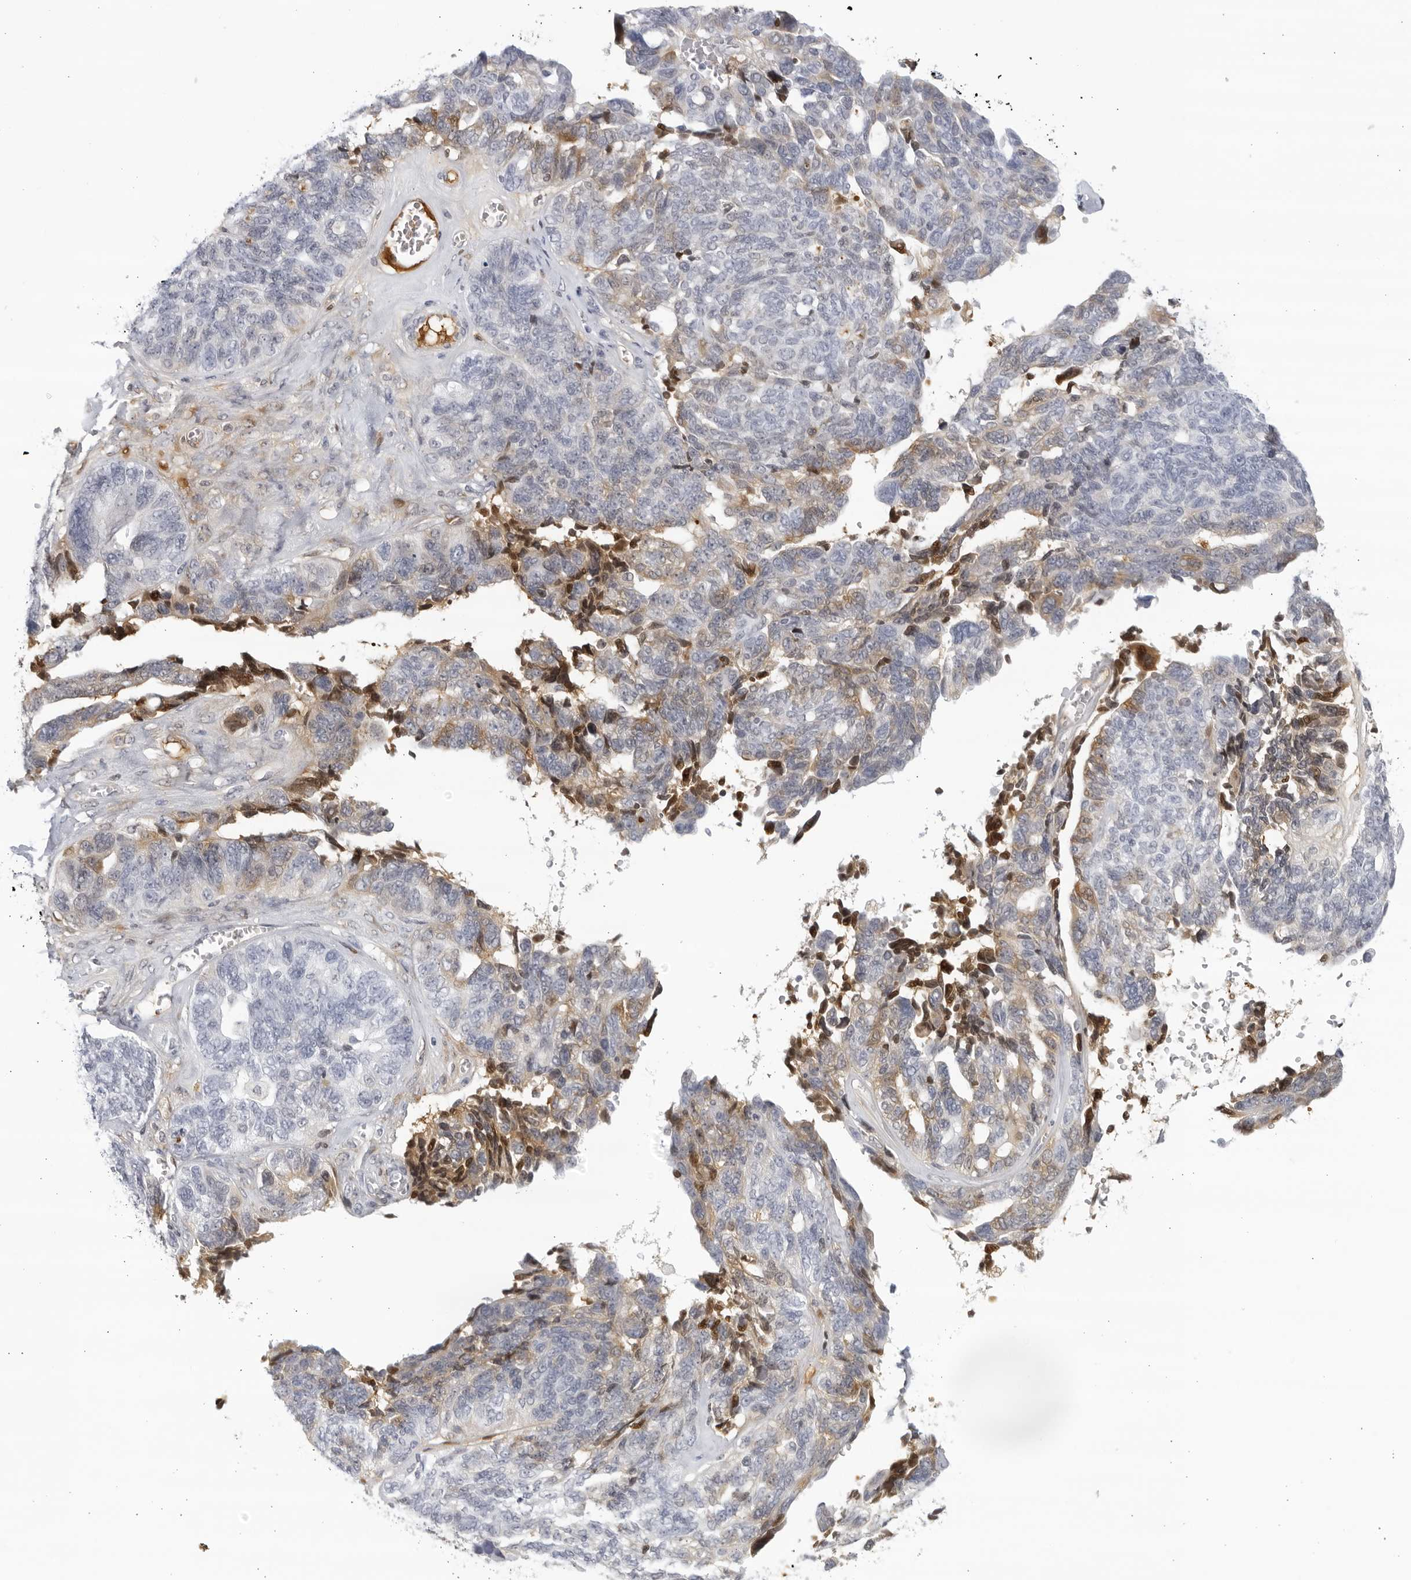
{"staining": {"intensity": "moderate", "quantity": "<25%", "location": "cytoplasmic/membranous"}, "tissue": "ovarian cancer", "cell_type": "Tumor cells", "image_type": "cancer", "snomed": [{"axis": "morphology", "description": "Cystadenocarcinoma, serous, NOS"}, {"axis": "topography", "description": "Ovary"}], "caption": "Tumor cells display moderate cytoplasmic/membranous expression in approximately <25% of cells in serous cystadenocarcinoma (ovarian).", "gene": "CNBD1", "patient": {"sex": "female", "age": 79}}